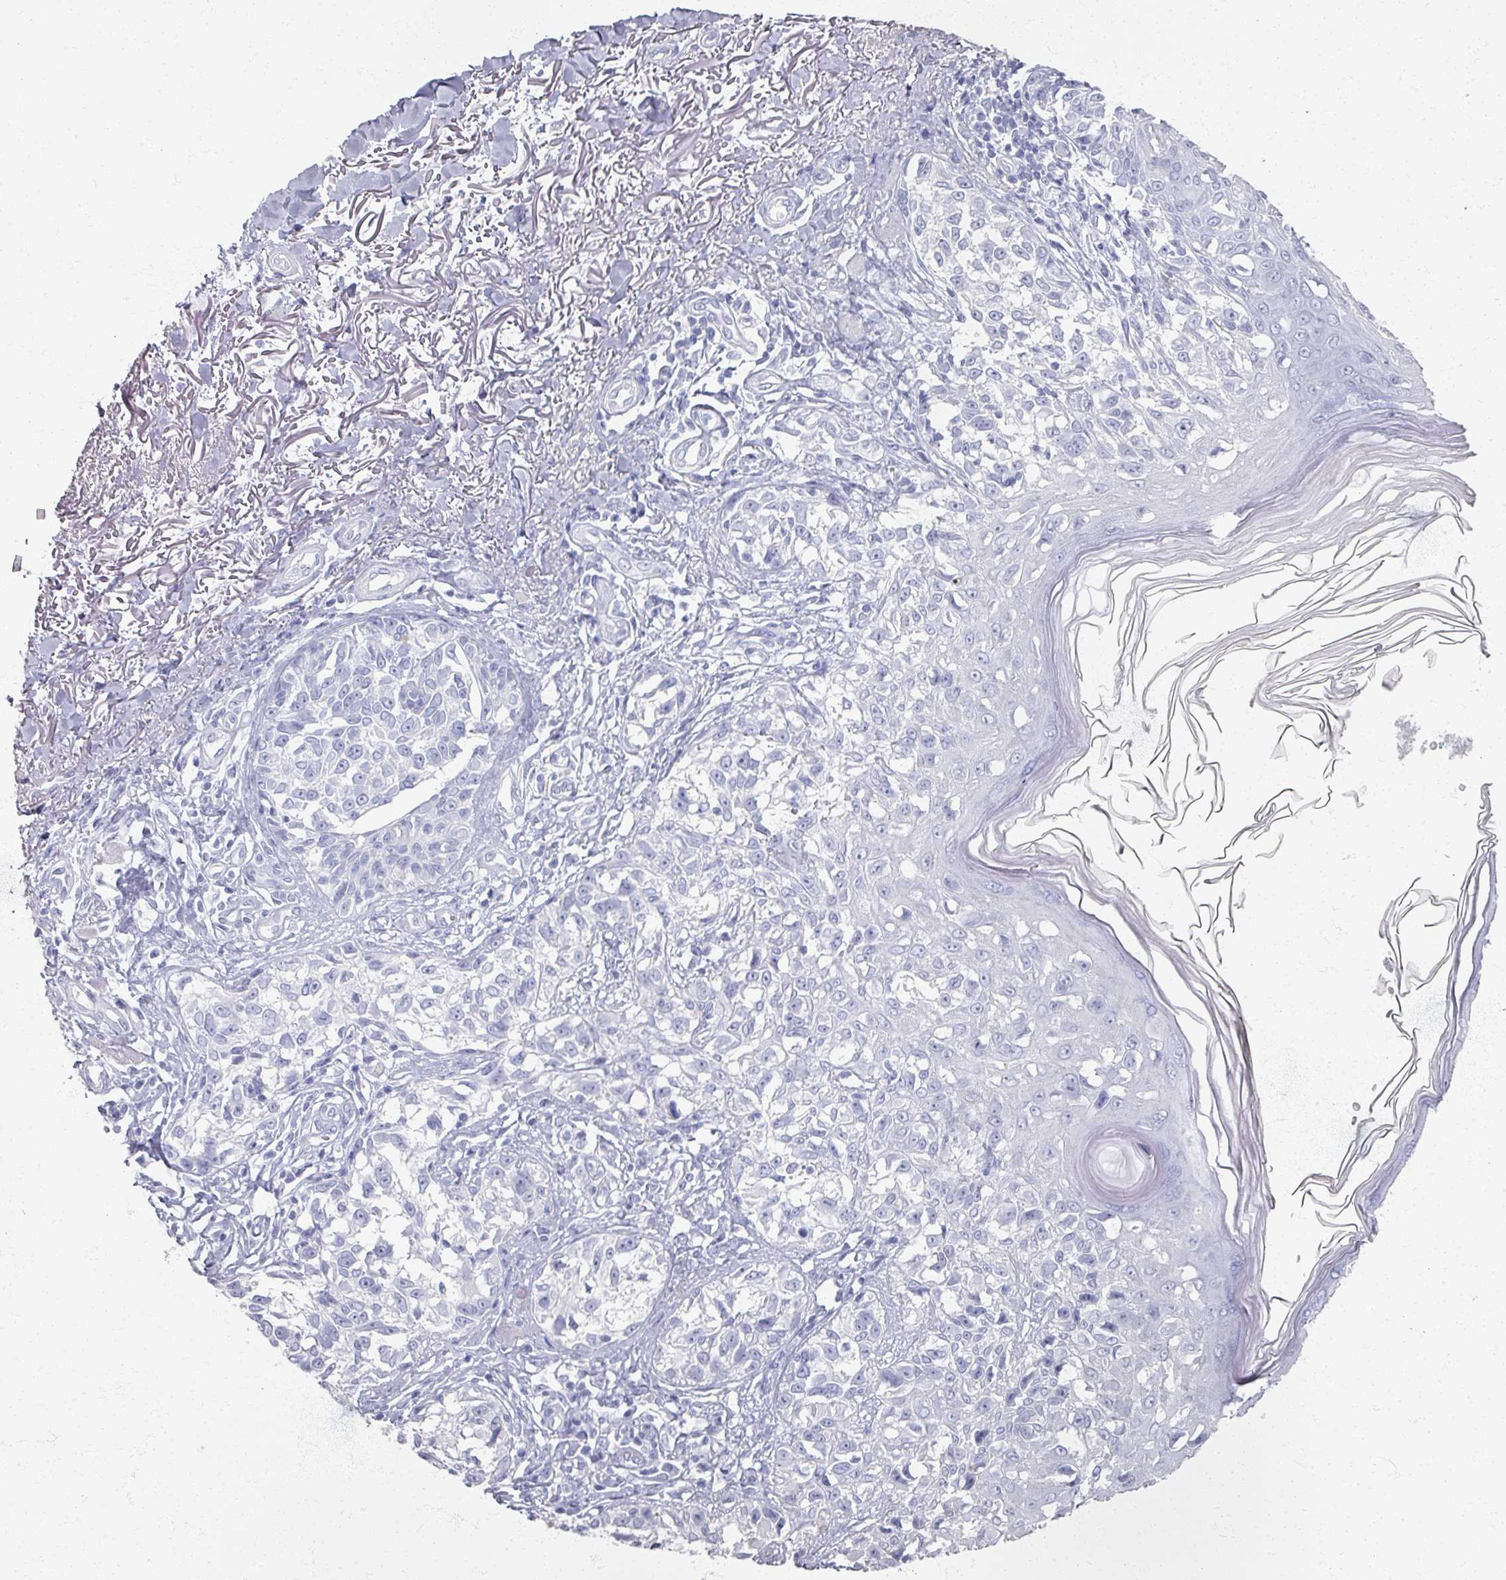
{"staining": {"intensity": "negative", "quantity": "none", "location": "none"}, "tissue": "melanoma", "cell_type": "Tumor cells", "image_type": "cancer", "snomed": [{"axis": "morphology", "description": "Malignant melanoma, NOS"}, {"axis": "topography", "description": "Skin"}], "caption": "Immunohistochemistry photomicrograph of neoplastic tissue: human melanoma stained with DAB (3,3'-diaminobenzidine) displays no significant protein staining in tumor cells.", "gene": "PSKH1", "patient": {"sex": "male", "age": 73}}